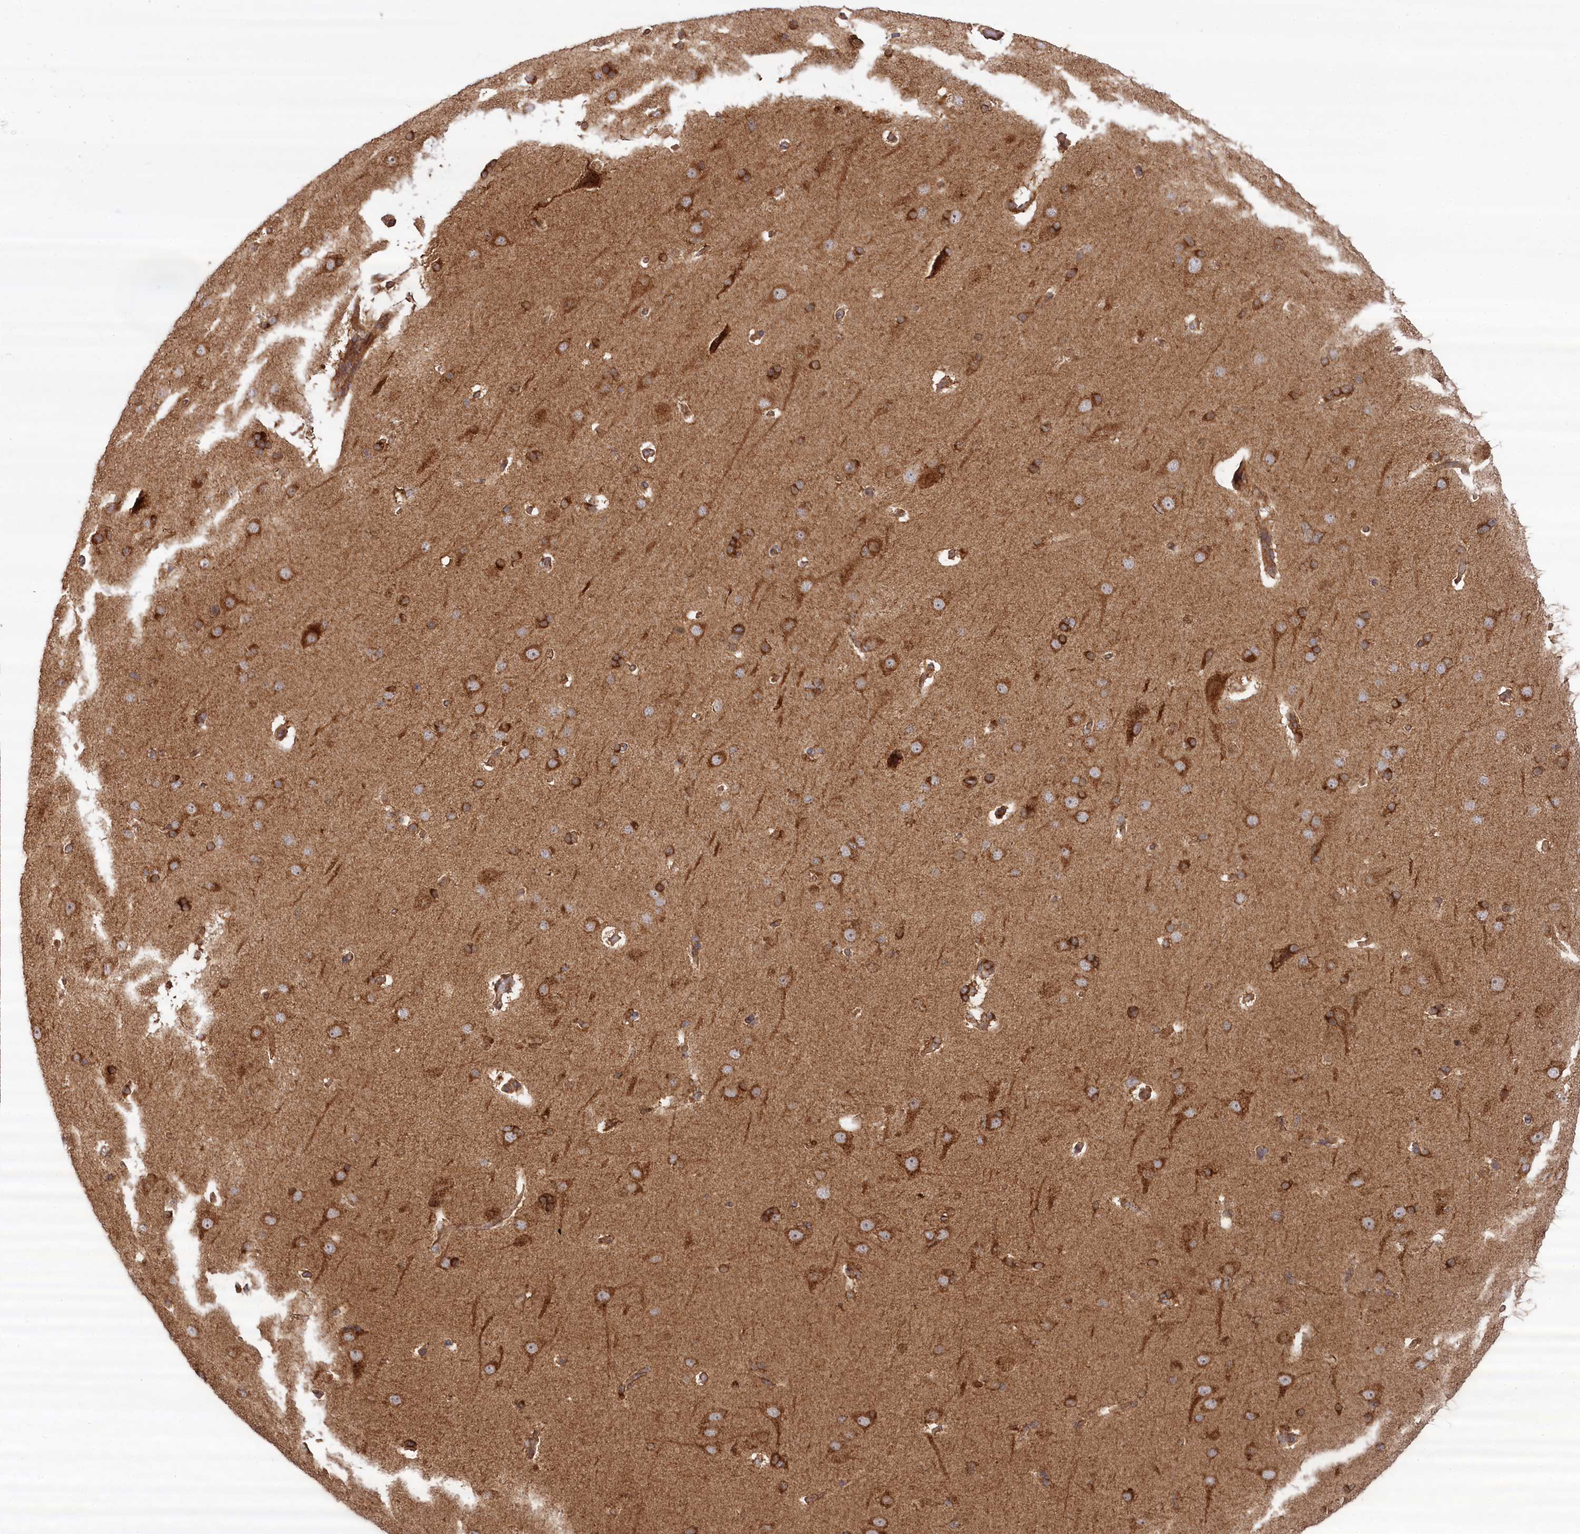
{"staining": {"intensity": "negative", "quantity": "none", "location": "none"}, "tissue": "cerebral cortex", "cell_type": "Endothelial cells", "image_type": "normal", "snomed": [{"axis": "morphology", "description": "Normal tissue, NOS"}, {"axis": "topography", "description": "Cerebral cortex"}], "caption": "High power microscopy photomicrograph of an immunohistochemistry (IHC) micrograph of unremarkable cerebral cortex, revealing no significant positivity in endothelial cells.", "gene": "CCDC91", "patient": {"sex": "male", "age": 62}}